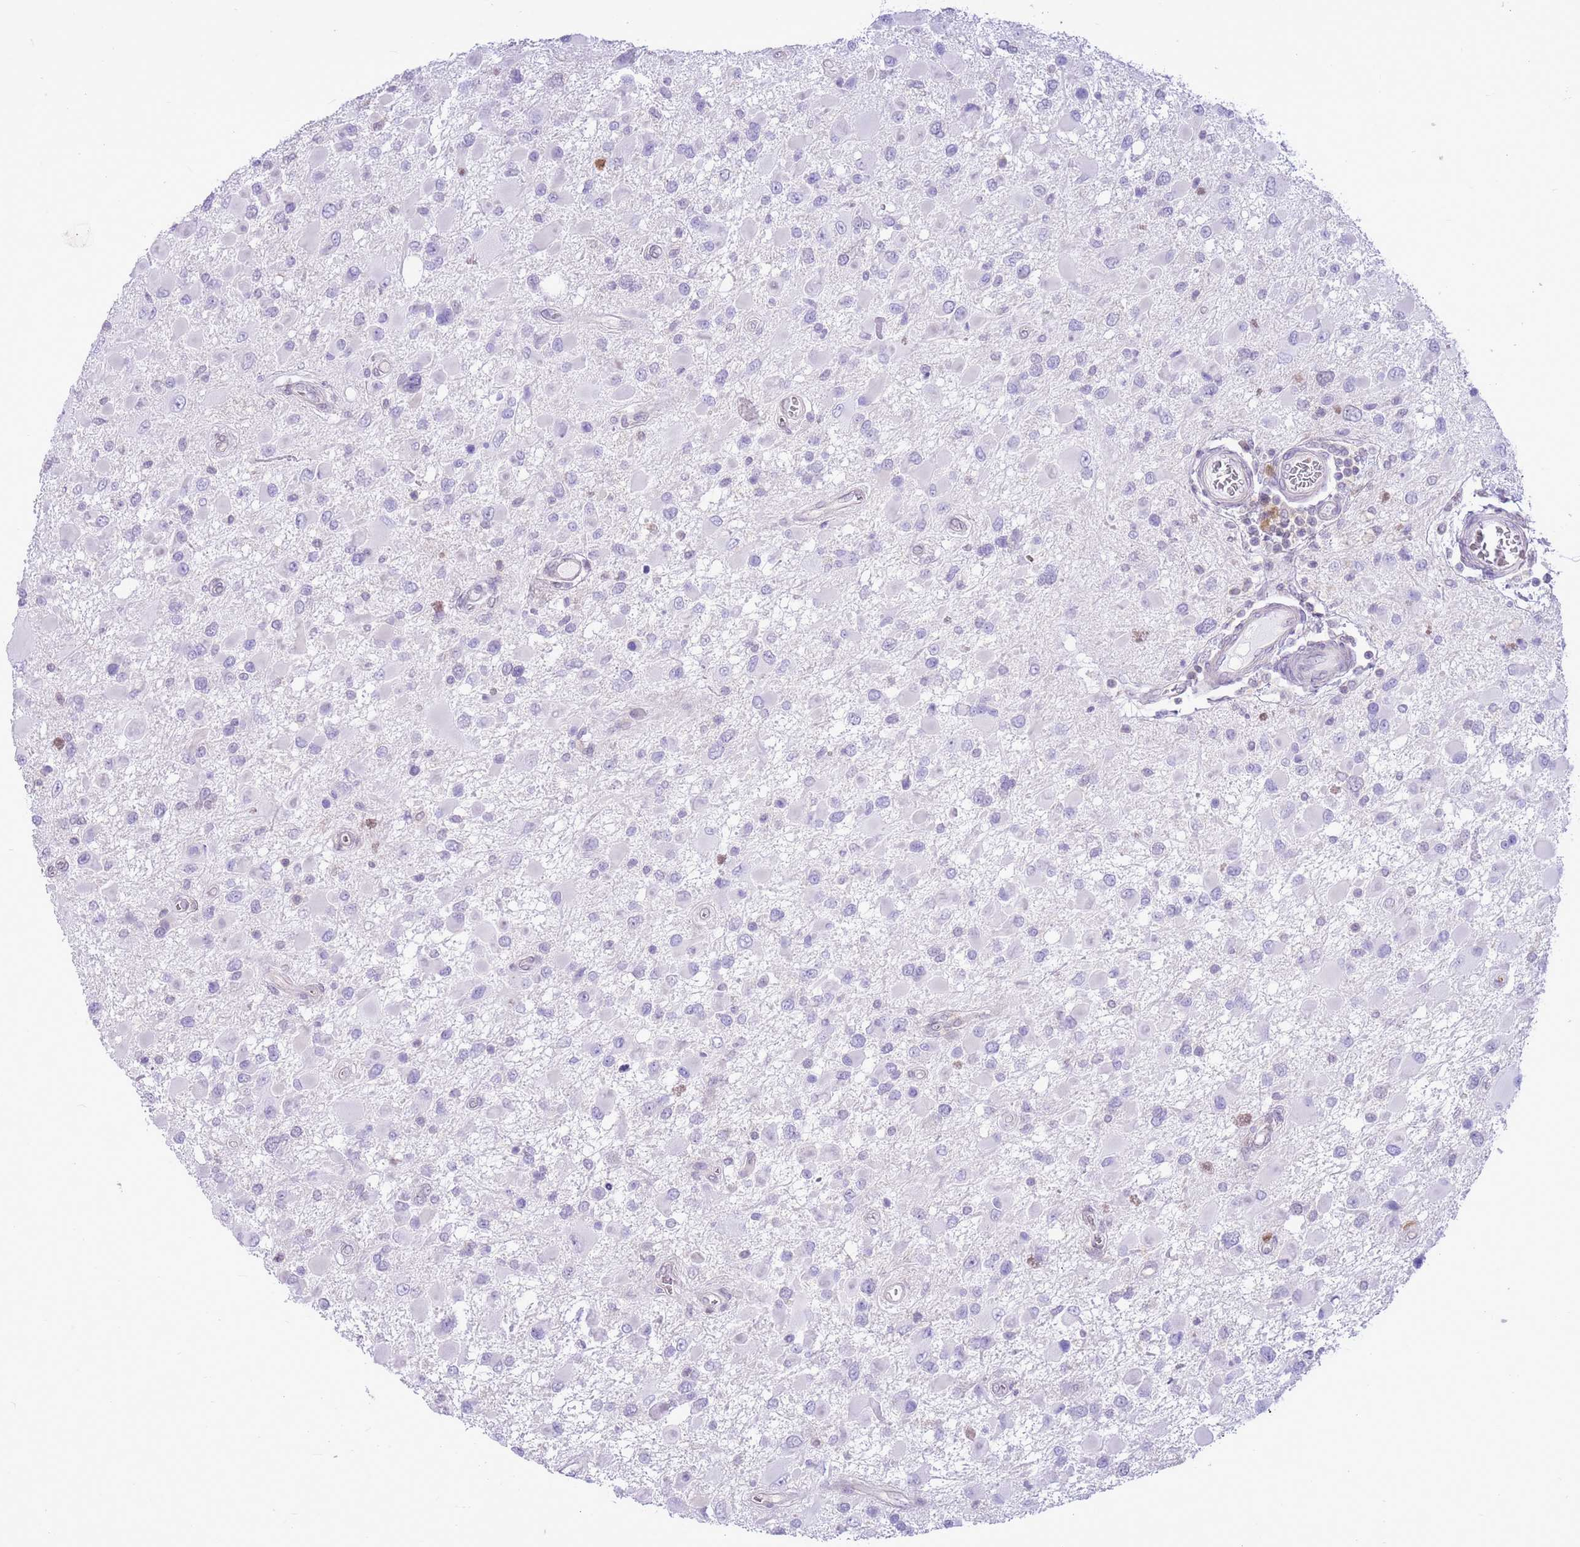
{"staining": {"intensity": "negative", "quantity": "none", "location": "none"}, "tissue": "glioma", "cell_type": "Tumor cells", "image_type": "cancer", "snomed": [{"axis": "morphology", "description": "Glioma, malignant, High grade"}, {"axis": "topography", "description": "Brain"}], "caption": "High power microscopy image of an immunohistochemistry (IHC) micrograph of malignant glioma (high-grade), revealing no significant positivity in tumor cells.", "gene": "DDI2", "patient": {"sex": "male", "age": 53}}